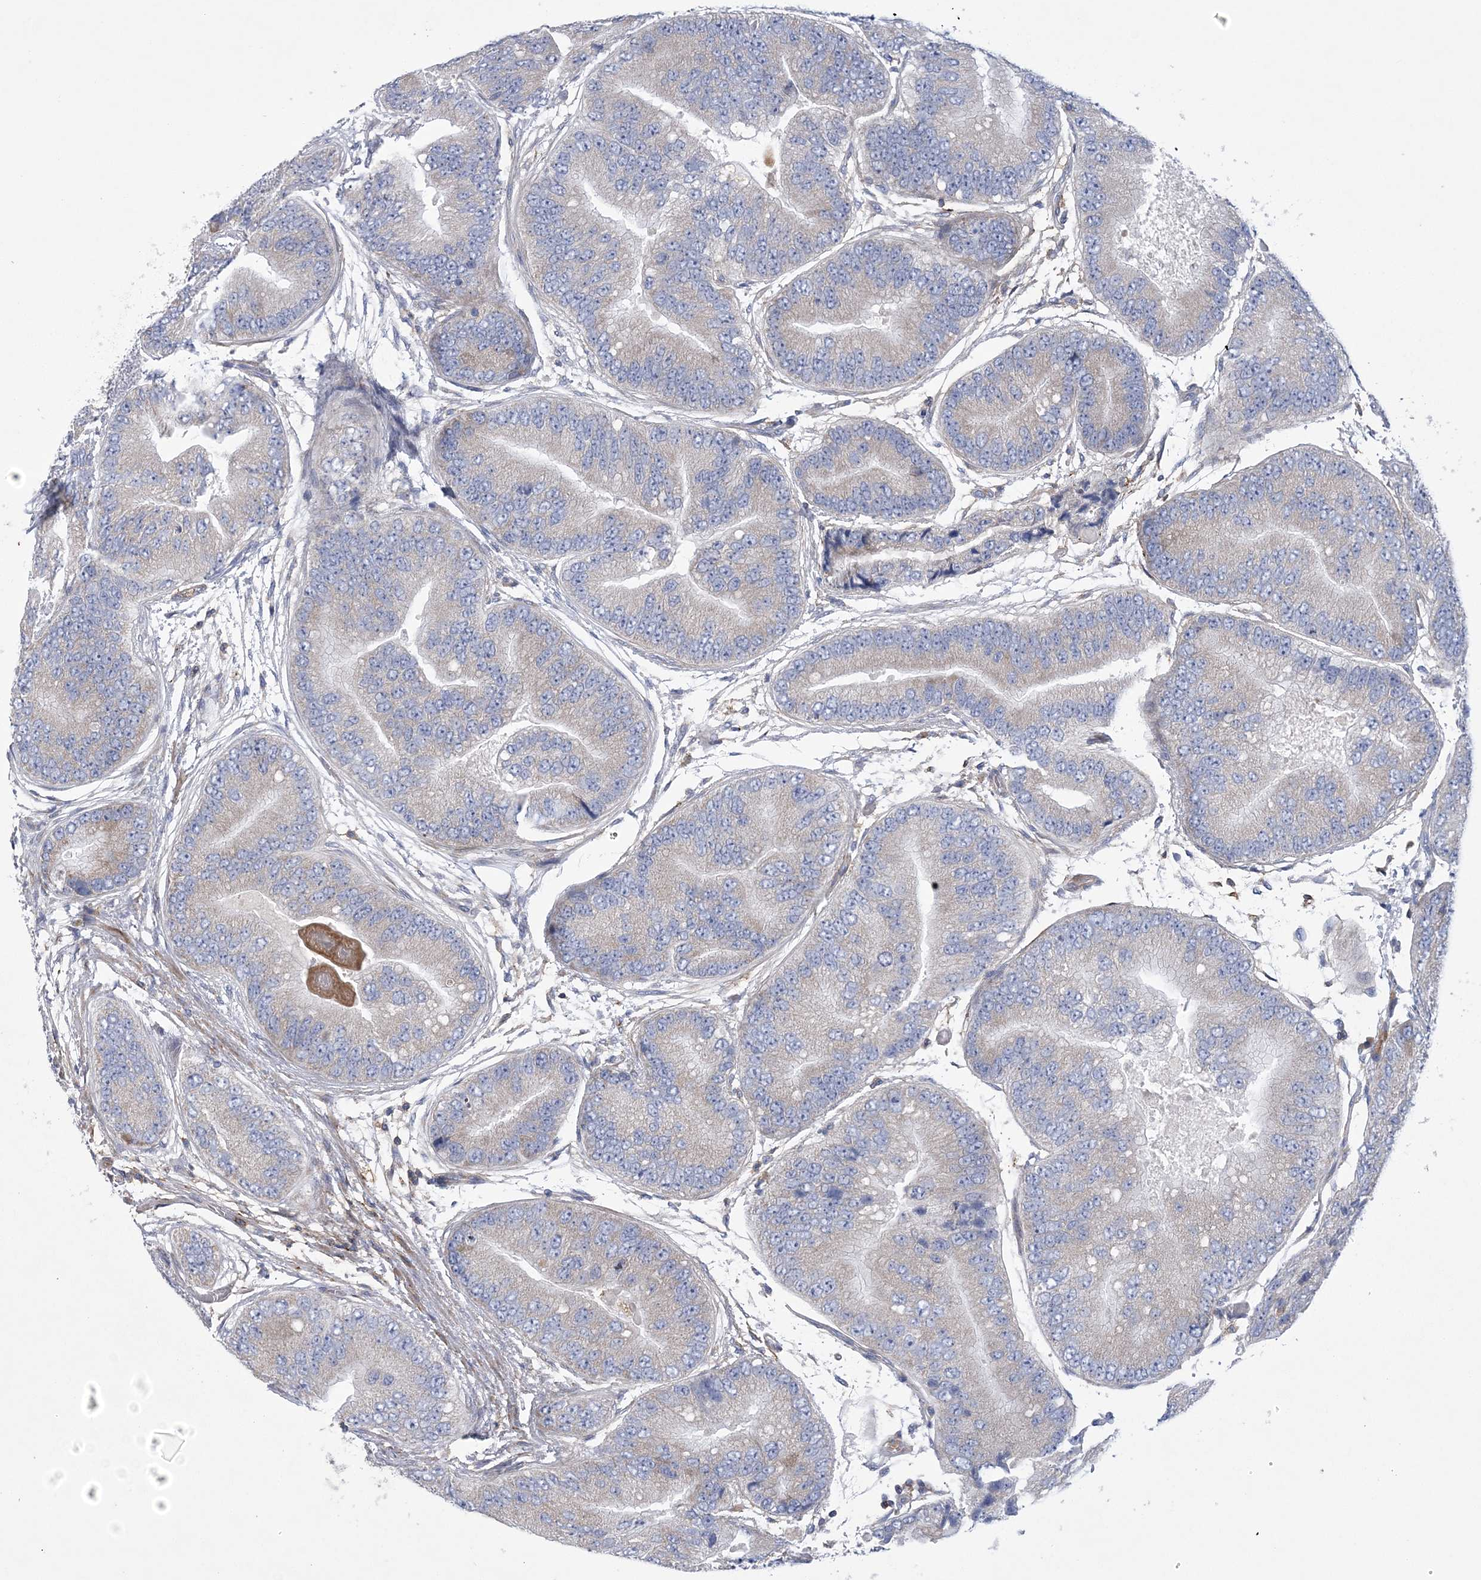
{"staining": {"intensity": "negative", "quantity": "none", "location": "none"}, "tissue": "prostate cancer", "cell_type": "Tumor cells", "image_type": "cancer", "snomed": [{"axis": "morphology", "description": "Adenocarcinoma, High grade"}, {"axis": "topography", "description": "Prostate"}], "caption": "Photomicrograph shows no significant protein positivity in tumor cells of prostate cancer (adenocarcinoma (high-grade)).", "gene": "ARSJ", "patient": {"sex": "male", "age": 70}}